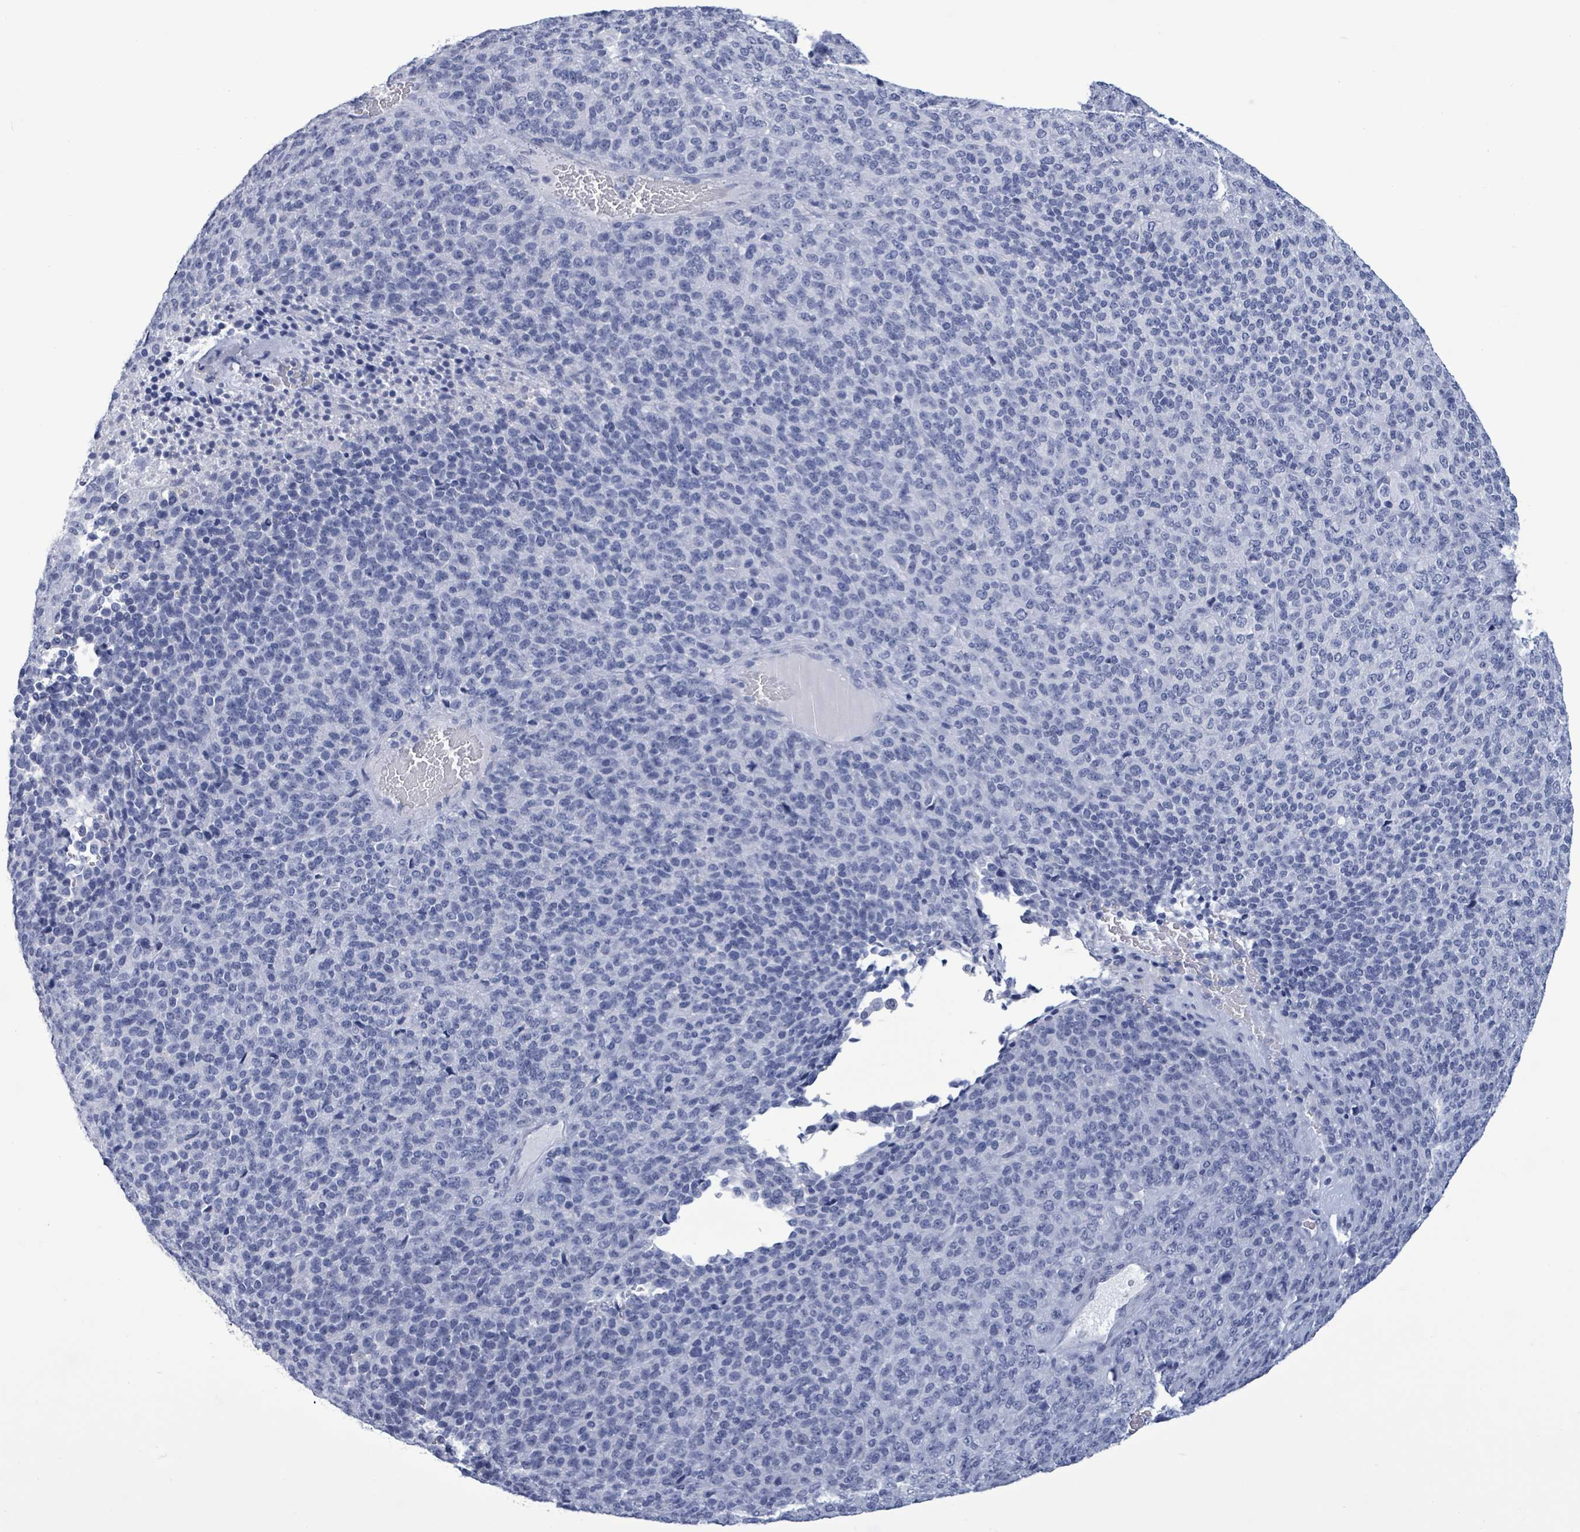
{"staining": {"intensity": "negative", "quantity": "none", "location": "none"}, "tissue": "melanoma", "cell_type": "Tumor cells", "image_type": "cancer", "snomed": [{"axis": "morphology", "description": "Malignant melanoma, Metastatic site"}, {"axis": "topography", "description": "Brain"}], "caption": "Malignant melanoma (metastatic site) was stained to show a protein in brown. There is no significant expression in tumor cells.", "gene": "NKX2-1", "patient": {"sex": "female", "age": 56}}